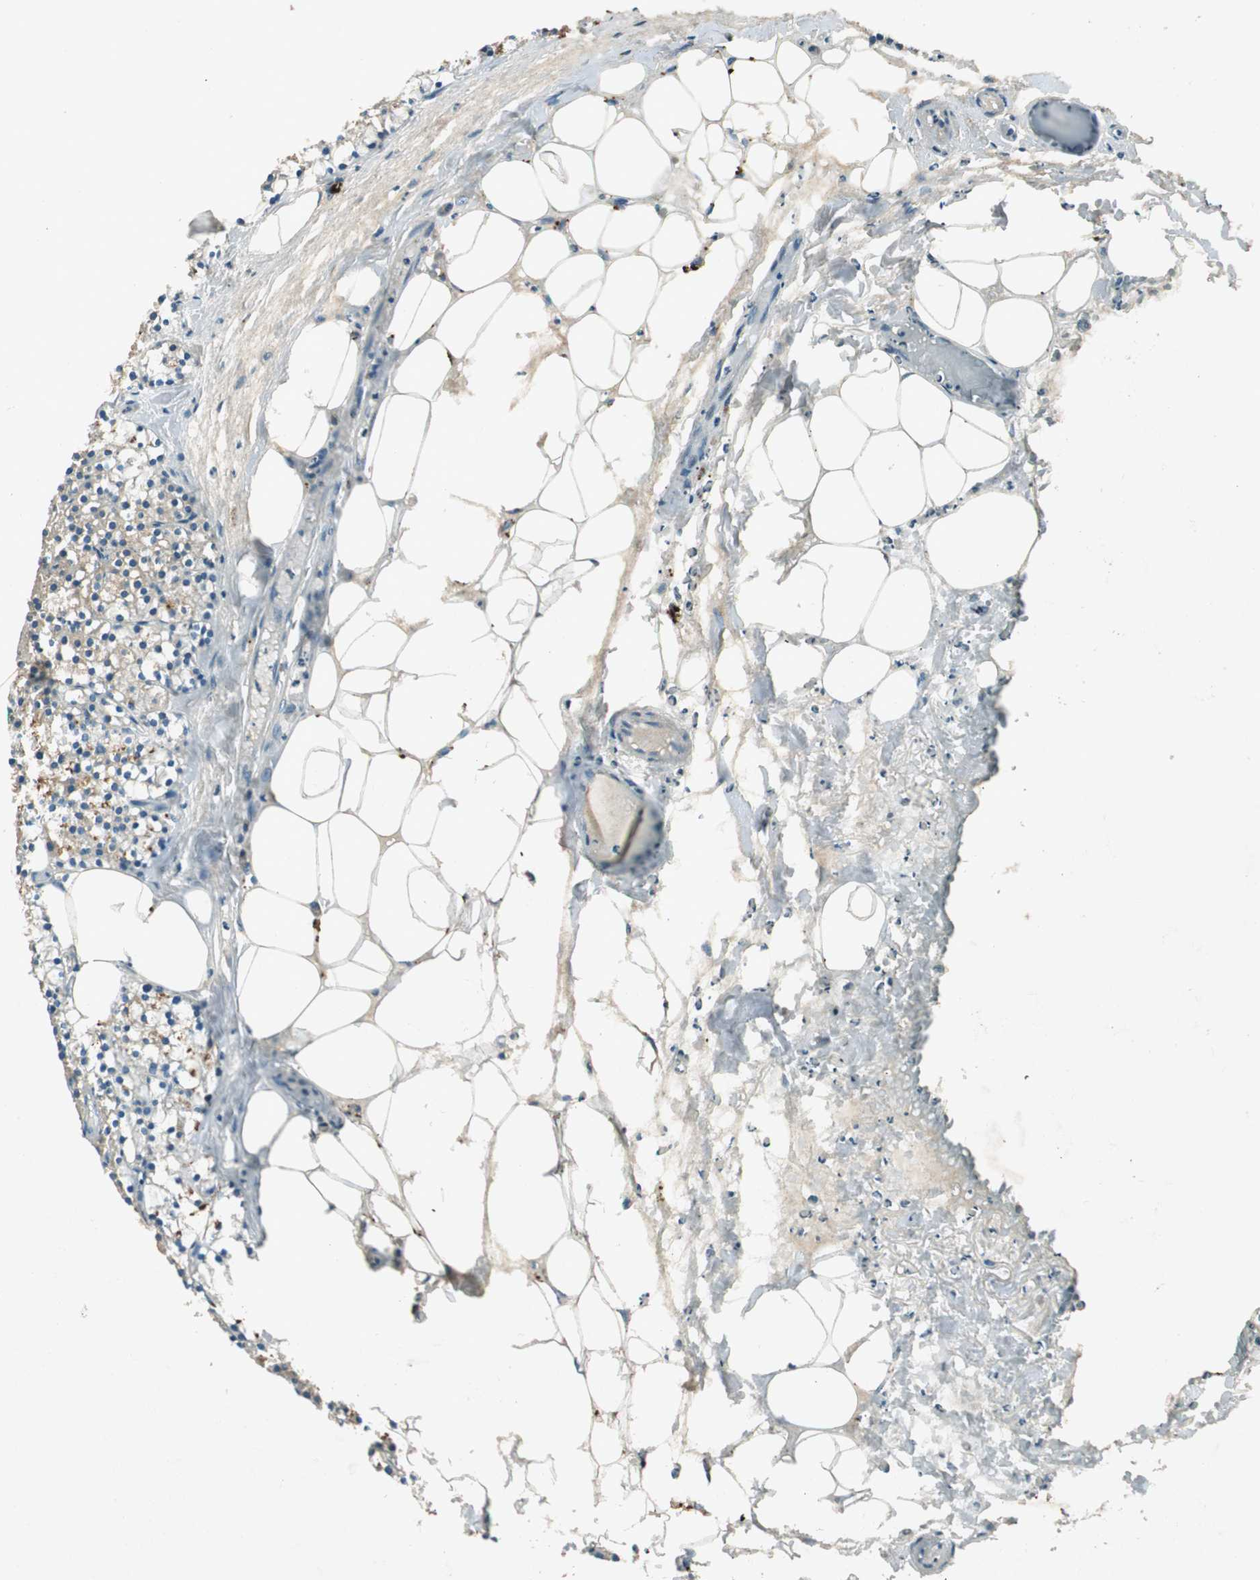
{"staining": {"intensity": "moderate", "quantity": "<25%", "location": "cytoplasmic/membranous"}, "tissue": "parathyroid gland", "cell_type": "Glandular cells", "image_type": "normal", "snomed": [{"axis": "morphology", "description": "Normal tissue, NOS"}, {"axis": "topography", "description": "Parathyroid gland"}], "caption": "This image exhibits immunohistochemistry (IHC) staining of benign human parathyroid gland, with low moderate cytoplasmic/membranous expression in about <25% of glandular cells.", "gene": "NKAIN1", "patient": {"sex": "female", "age": 63}}